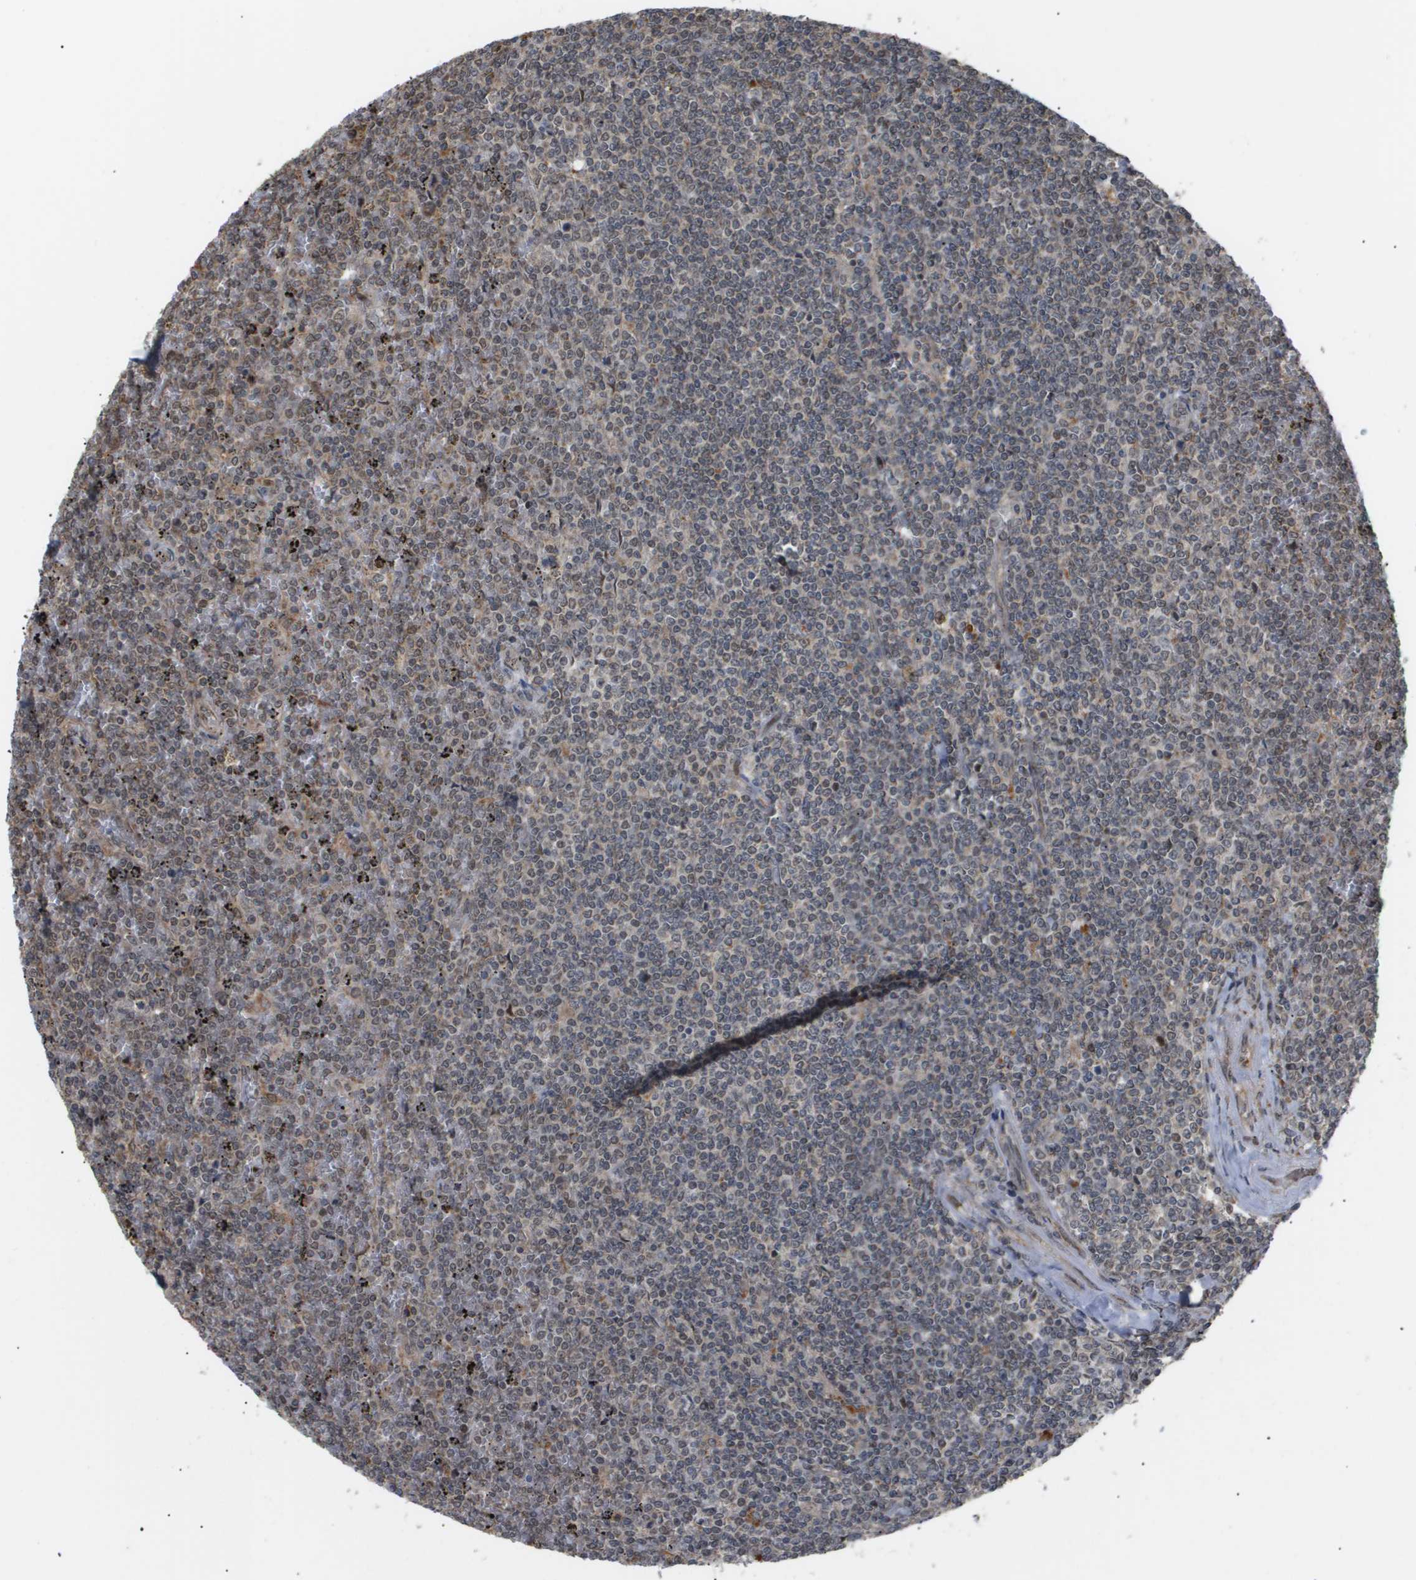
{"staining": {"intensity": "negative", "quantity": "none", "location": "none"}, "tissue": "lymphoma", "cell_type": "Tumor cells", "image_type": "cancer", "snomed": [{"axis": "morphology", "description": "Malignant lymphoma, non-Hodgkin's type, Low grade"}, {"axis": "topography", "description": "Spleen"}], "caption": "Protein analysis of lymphoma shows no significant expression in tumor cells.", "gene": "PDGFB", "patient": {"sex": "female", "age": 19}}